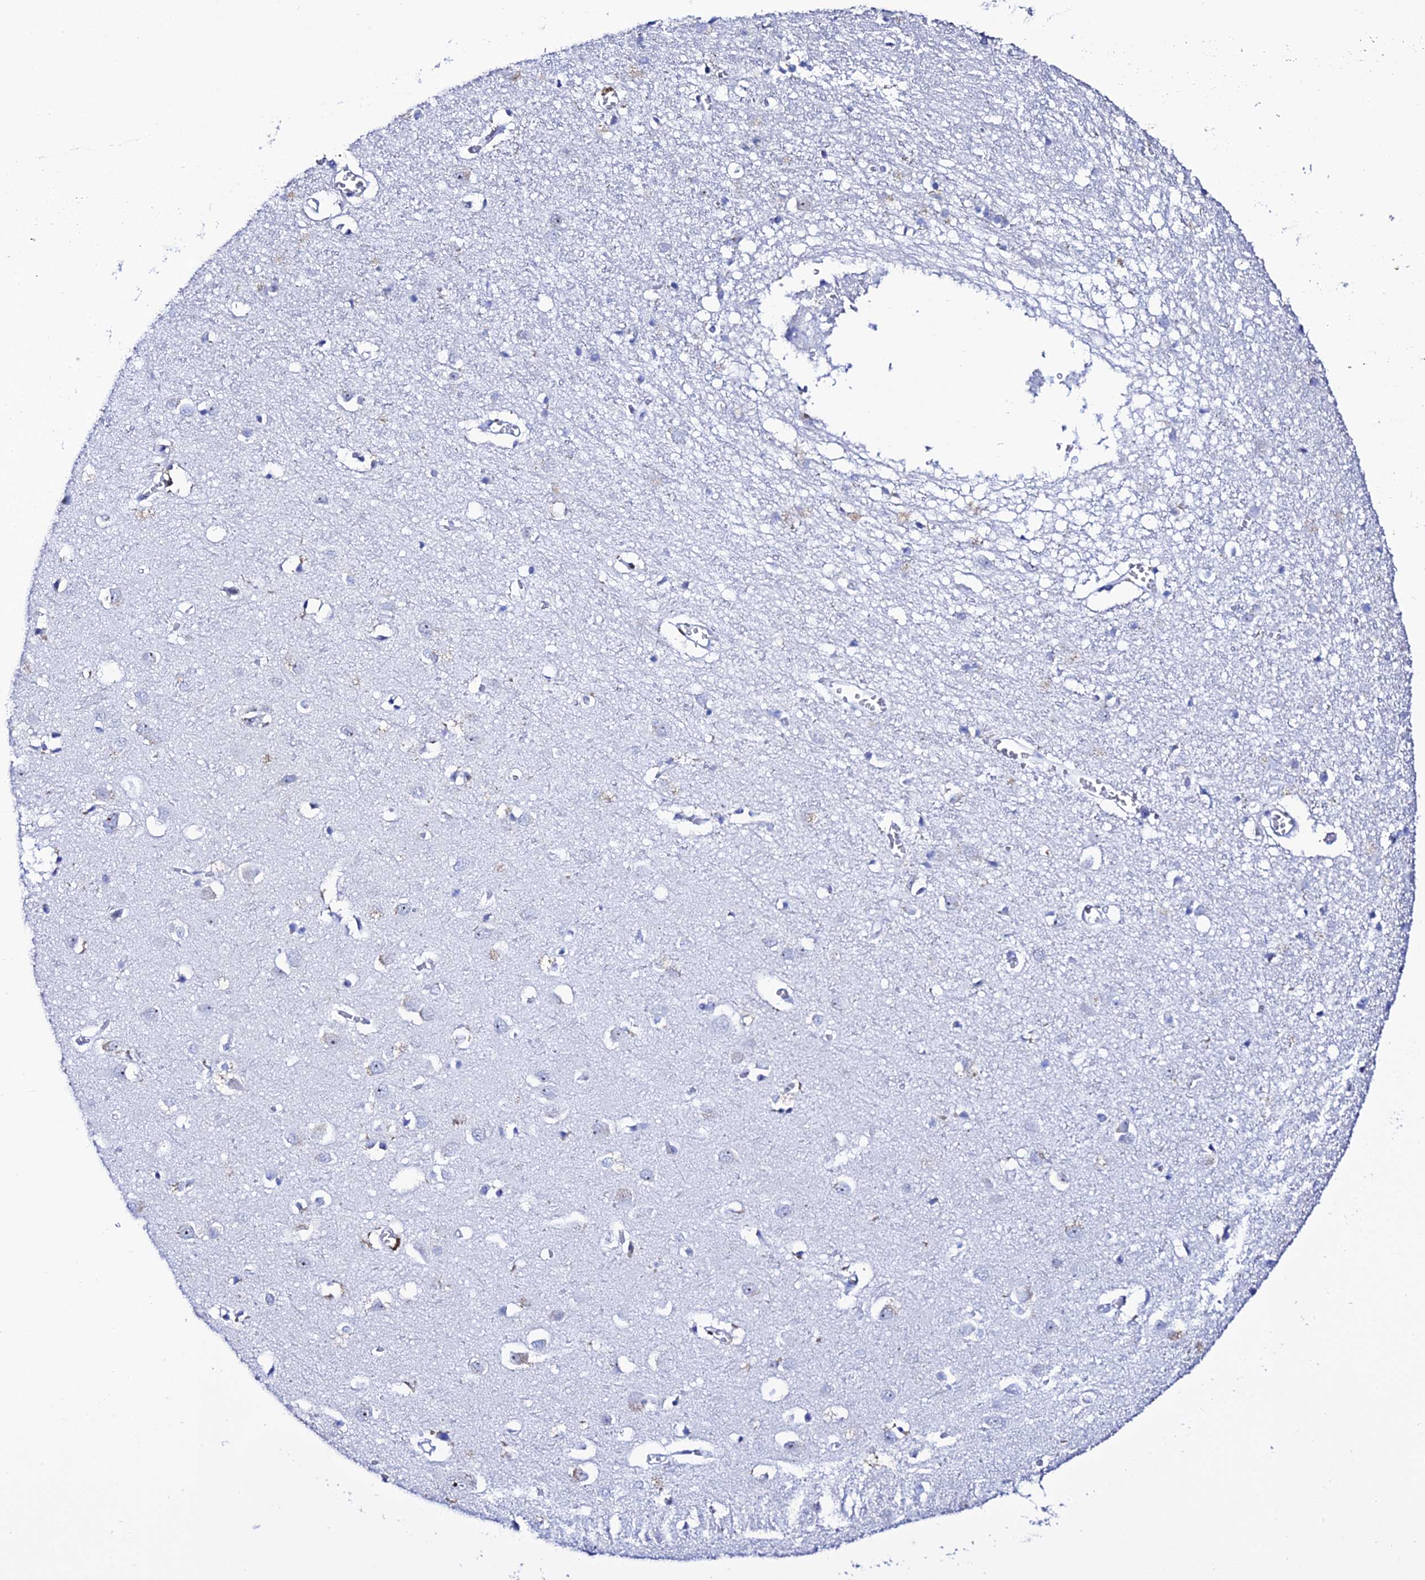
{"staining": {"intensity": "negative", "quantity": "none", "location": "none"}, "tissue": "cerebral cortex", "cell_type": "Endothelial cells", "image_type": "normal", "snomed": [{"axis": "morphology", "description": "Normal tissue, NOS"}, {"axis": "topography", "description": "Cerebral cortex"}], "caption": "Immunohistochemistry (IHC) histopathology image of normal cerebral cortex: cerebral cortex stained with DAB exhibits no significant protein positivity in endothelial cells.", "gene": "POFUT2", "patient": {"sex": "female", "age": 64}}